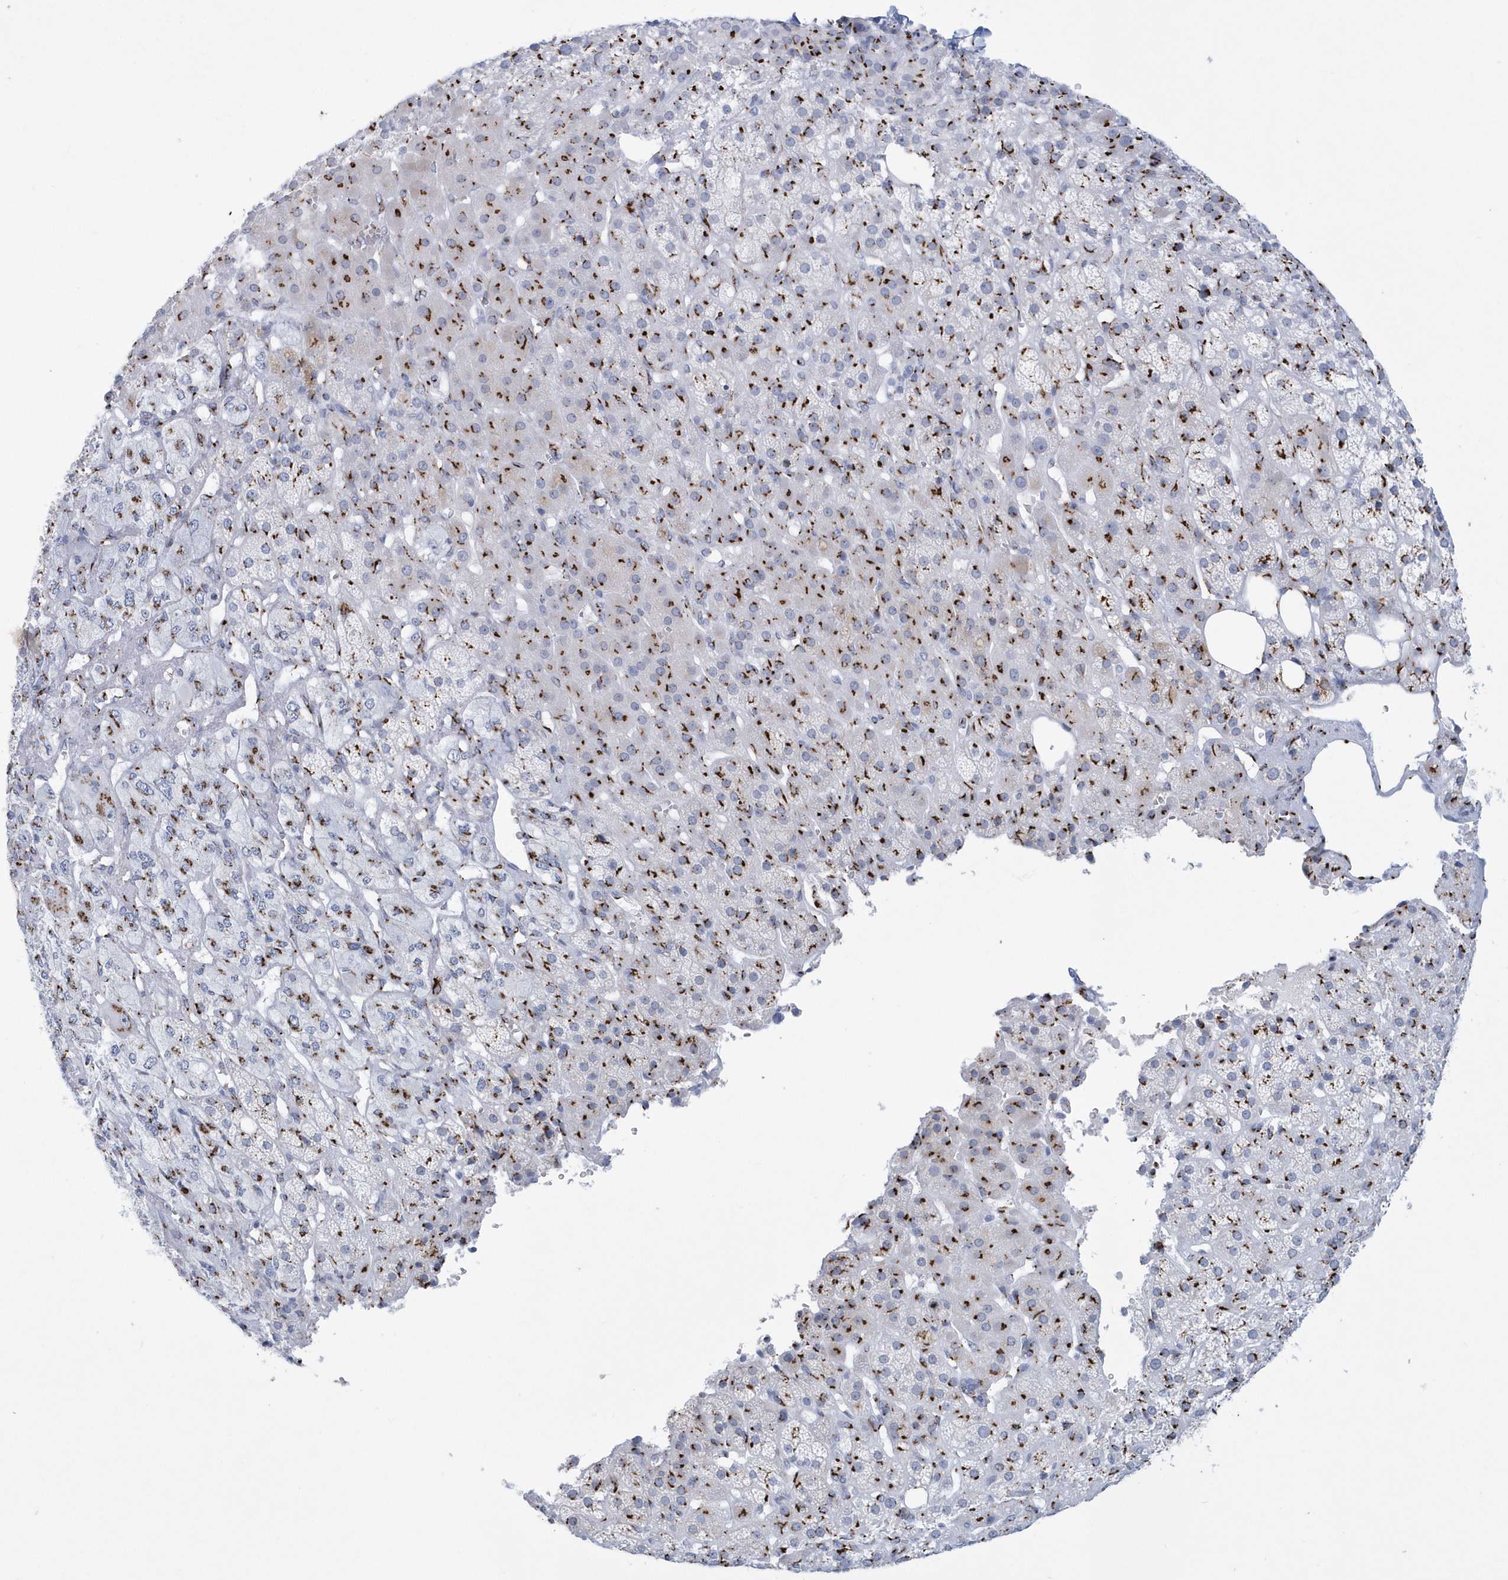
{"staining": {"intensity": "moderate", "quantity": ">75%", "location": "cytoplasmic/membranous"}, "tissue": "adrenal gland", "cell_type": "Glandular cells", "image_type": "normal", "snomed": [{"axis": "morphology", "description": "Normal tissue, NOS"}, {"axis": "topography", "description": "Adrenal gland"}], "caption": "Moderate cytoplasmic/membranous positivity is identified in about >75% of glandular cells in benign adrenal gland.", "gene": "SLX9", "patient": {"sex": "female", "age": 57}}